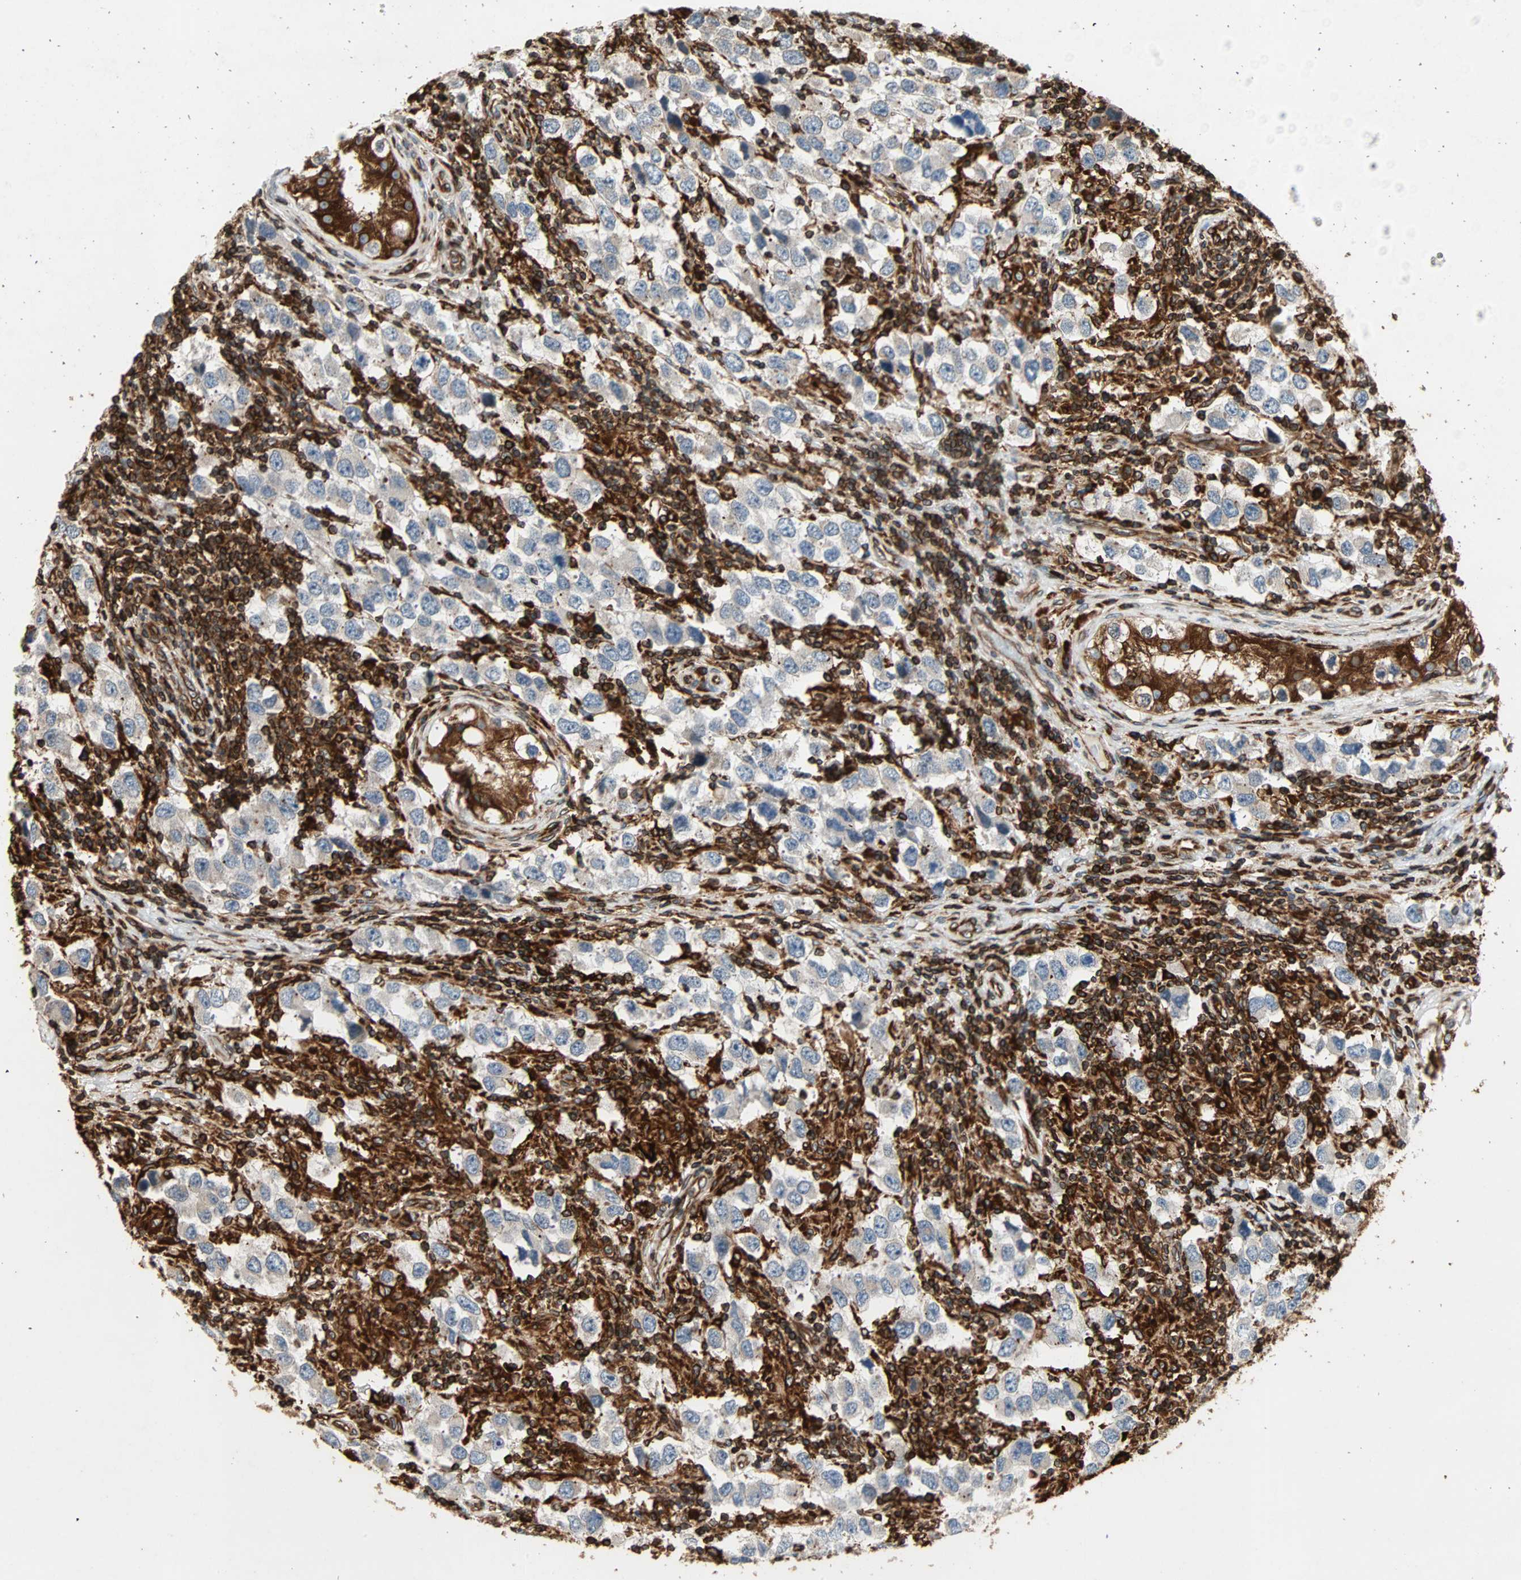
{"staining": {"intensity": "weak", "quantity": "<25%", "location": "cytoplasmic/membranous"}, "tissue": "testis cancer", "cell_type": "Tumor cells", "image_type": "cancer", "snomed": [{"axis": "morphology", "description": "Carcinoma, Embryonal, NOS"}, {"axis": "topography", "description": "Testis"}], "caption": "The immunohistochemistry (IHC) histopathology image has no significant expression in tumor cells of testis cancer tissue.", "gene": "TAPBP", "patient": {"sex": "male", "age": 21}}